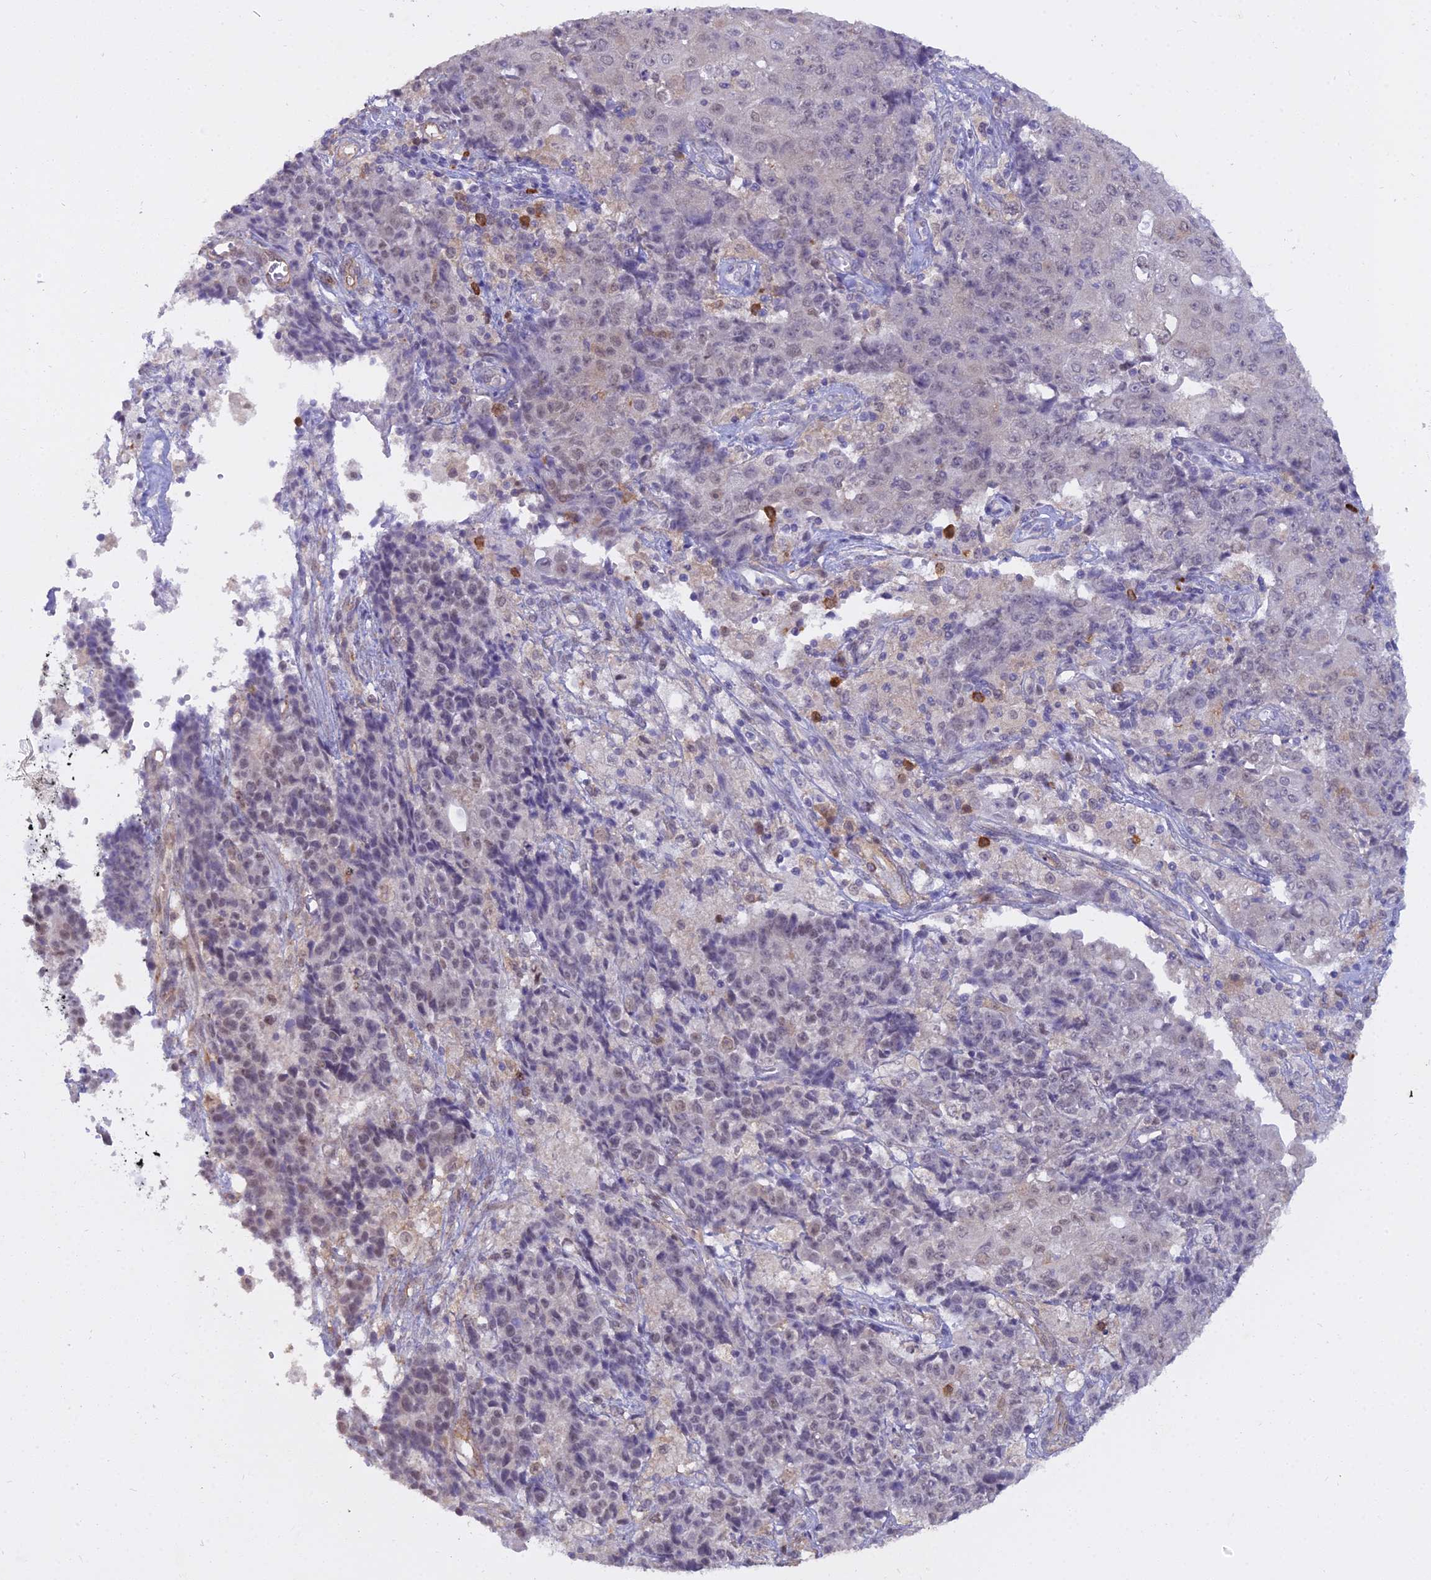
{"staining": {"intensity": "weak", "quantity": "<25%", "location": "nuclear"}, "tissue": "ovarian cancer", "cell_type": "Tumor cells", "image_type": "cancer", "snomed": [{"axis": "morphology", "description": "Carcinoma, endometroid"}, {"axis": "topography", "description": "Ovary"}], "caption": "Histopathology image shows no protein expression in tumor cells of ovarian cancer (endometroid carcinoma) tissue. The staining is performed using DAB (3,3'-diaminobenzidine) brown chromogen with nuclei counter-stained in using hematoxylin.", "gene": "BLNK", "patient": {"sex": "female", "age": 42}}